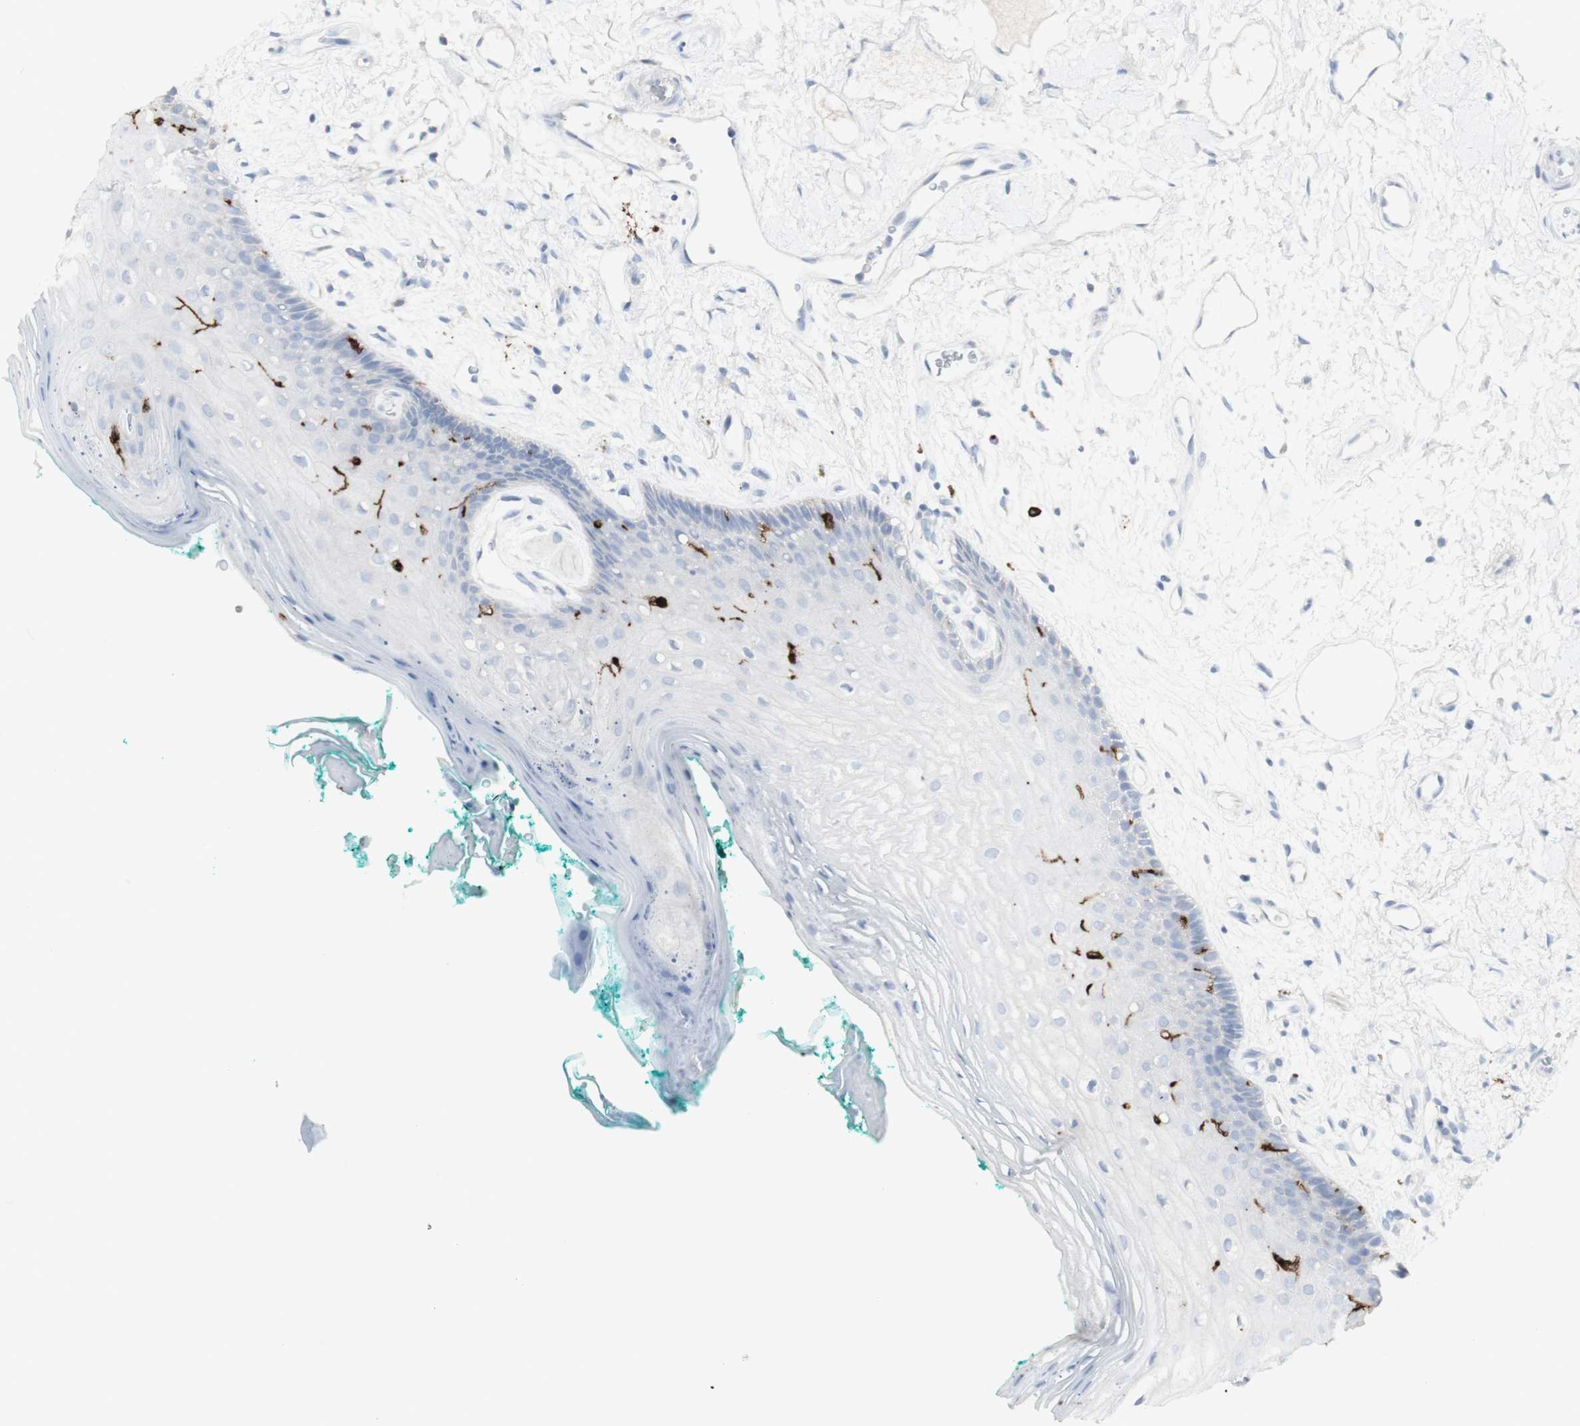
{"staining": {"intensity": "negative", "quantity": "none", "location": "none"}, "tissue": "oral mucosa", "cell_type": "Squamous epithelial cells", "image_type": "normal", "snomed": [{"axis": "morphology", "description": "Normal tissue, NOS"}, {"axis": "topography", "description": "Skeletal muscle"}, {"axis": "topography", "description": "Oral tissue"}, {"axis": "topography", "description": "Peripheral nerve tissue"}], "caption": "Immunohistochemical staining of normal human oral mucosa reveals no significant staining in squamous epithelial cells. (DAB (3,3'-diaminobenzidine) immunohistochemistry visualized using brightfield microscopy, high magnification).", "gene": "CD207", "patient": {"sex": "female", "age": 84}}